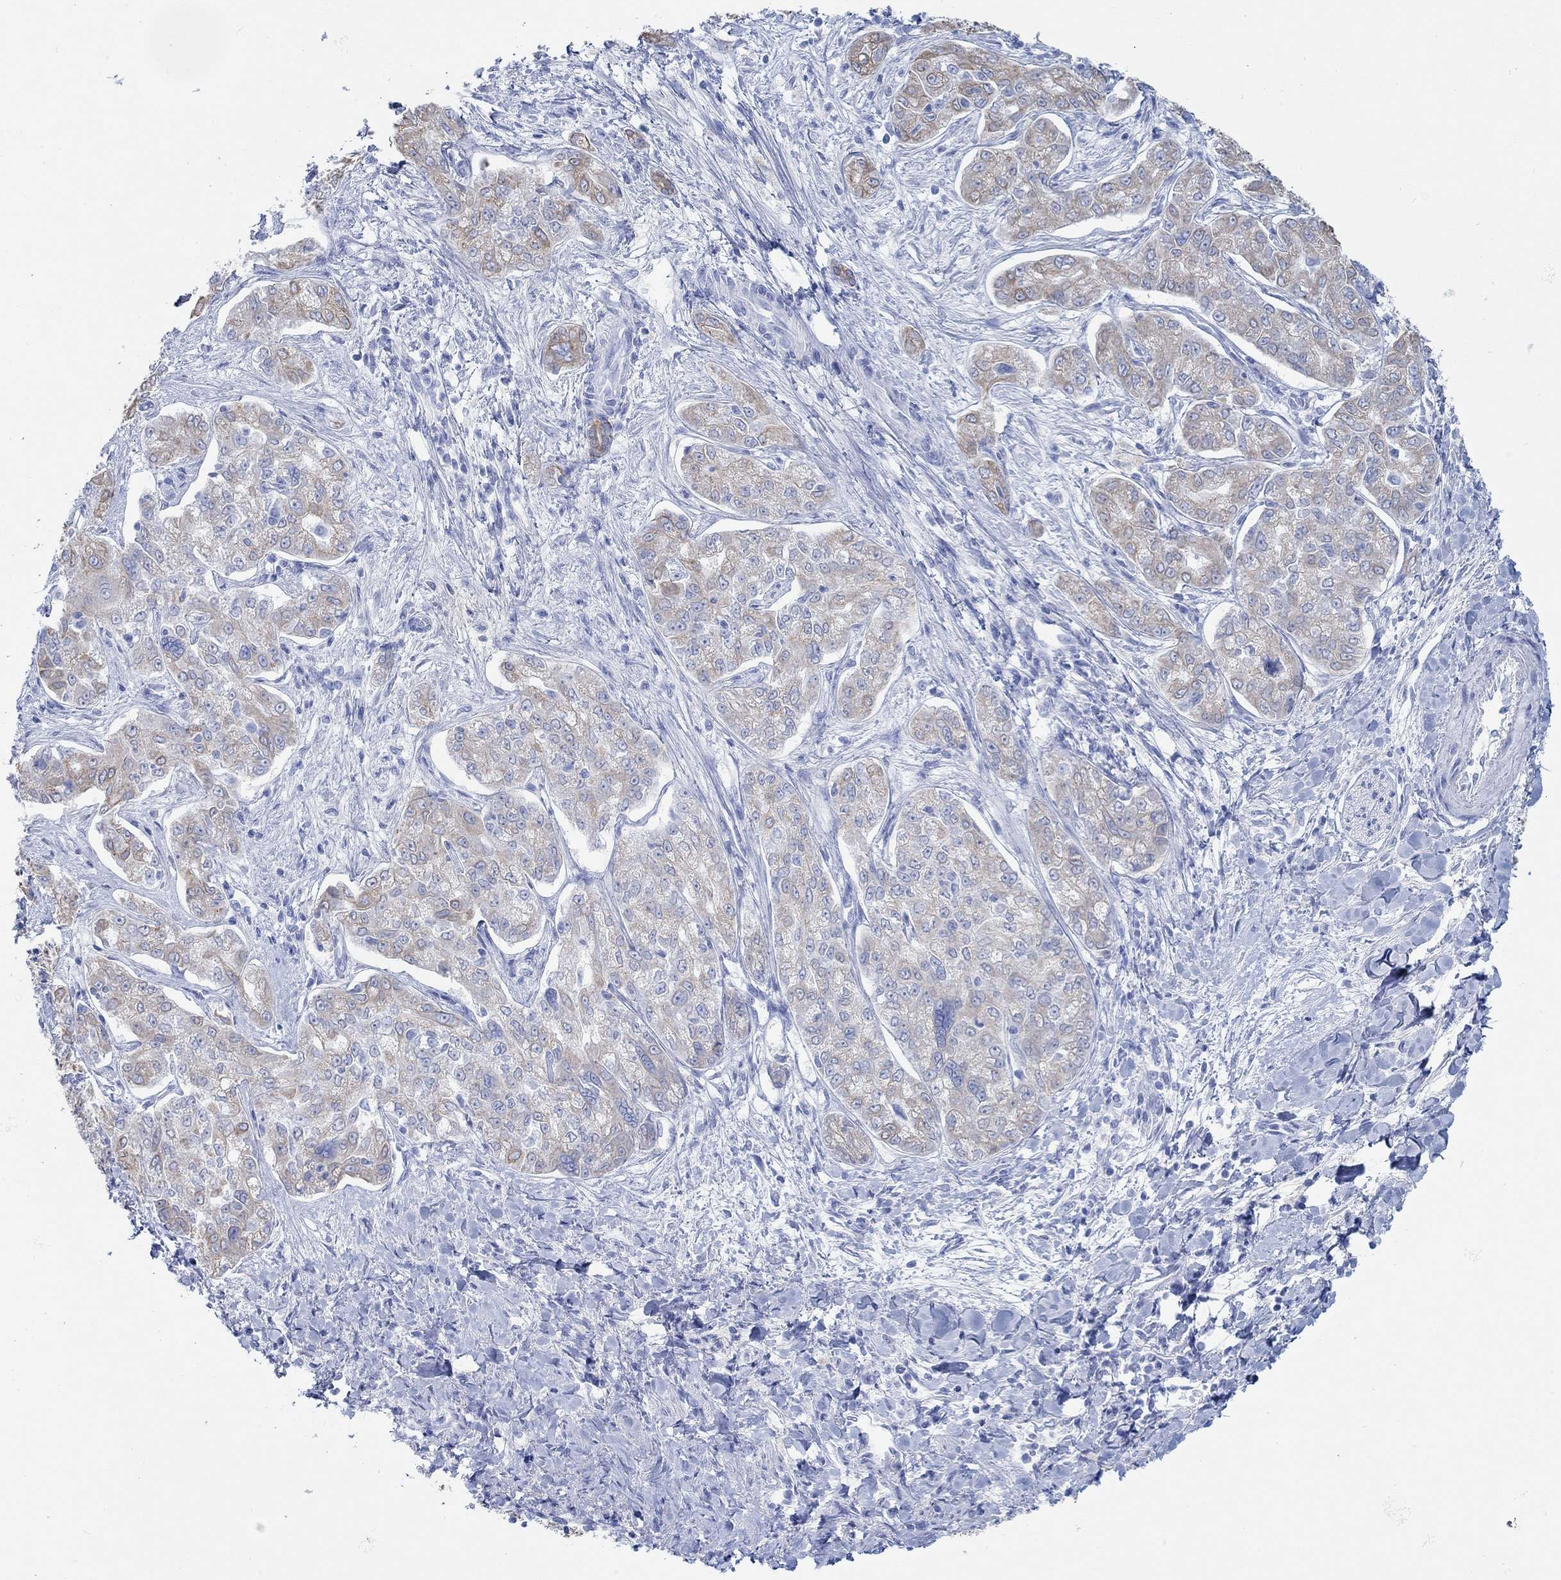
{"staining": {"intensity": "weak", "quantity": ">75%", "location": "cytoplasmic/membranous"}, "tissue": "liver cancer", "cell_type": "Tumor cells", "image_type": "cancer", "snomed": [{"axis": "morphology", "description": "Cholangiocarcinoma"}, {"axis": "topography", "description": "Liver"}], "caption": "Immunohistochemistry histopathology image of neoplastic tissue: human liver cholangiocarcinoma stained using immunohistochemistry (IHC) exhibits low levels of weak protein expression localized specifically in the cytoplasmic/membranous of tumor cells, appearing as a cytoplasmic/membranous brown color.", "gene": "AK8", "patient": {"sex": "female", "age": 47}}